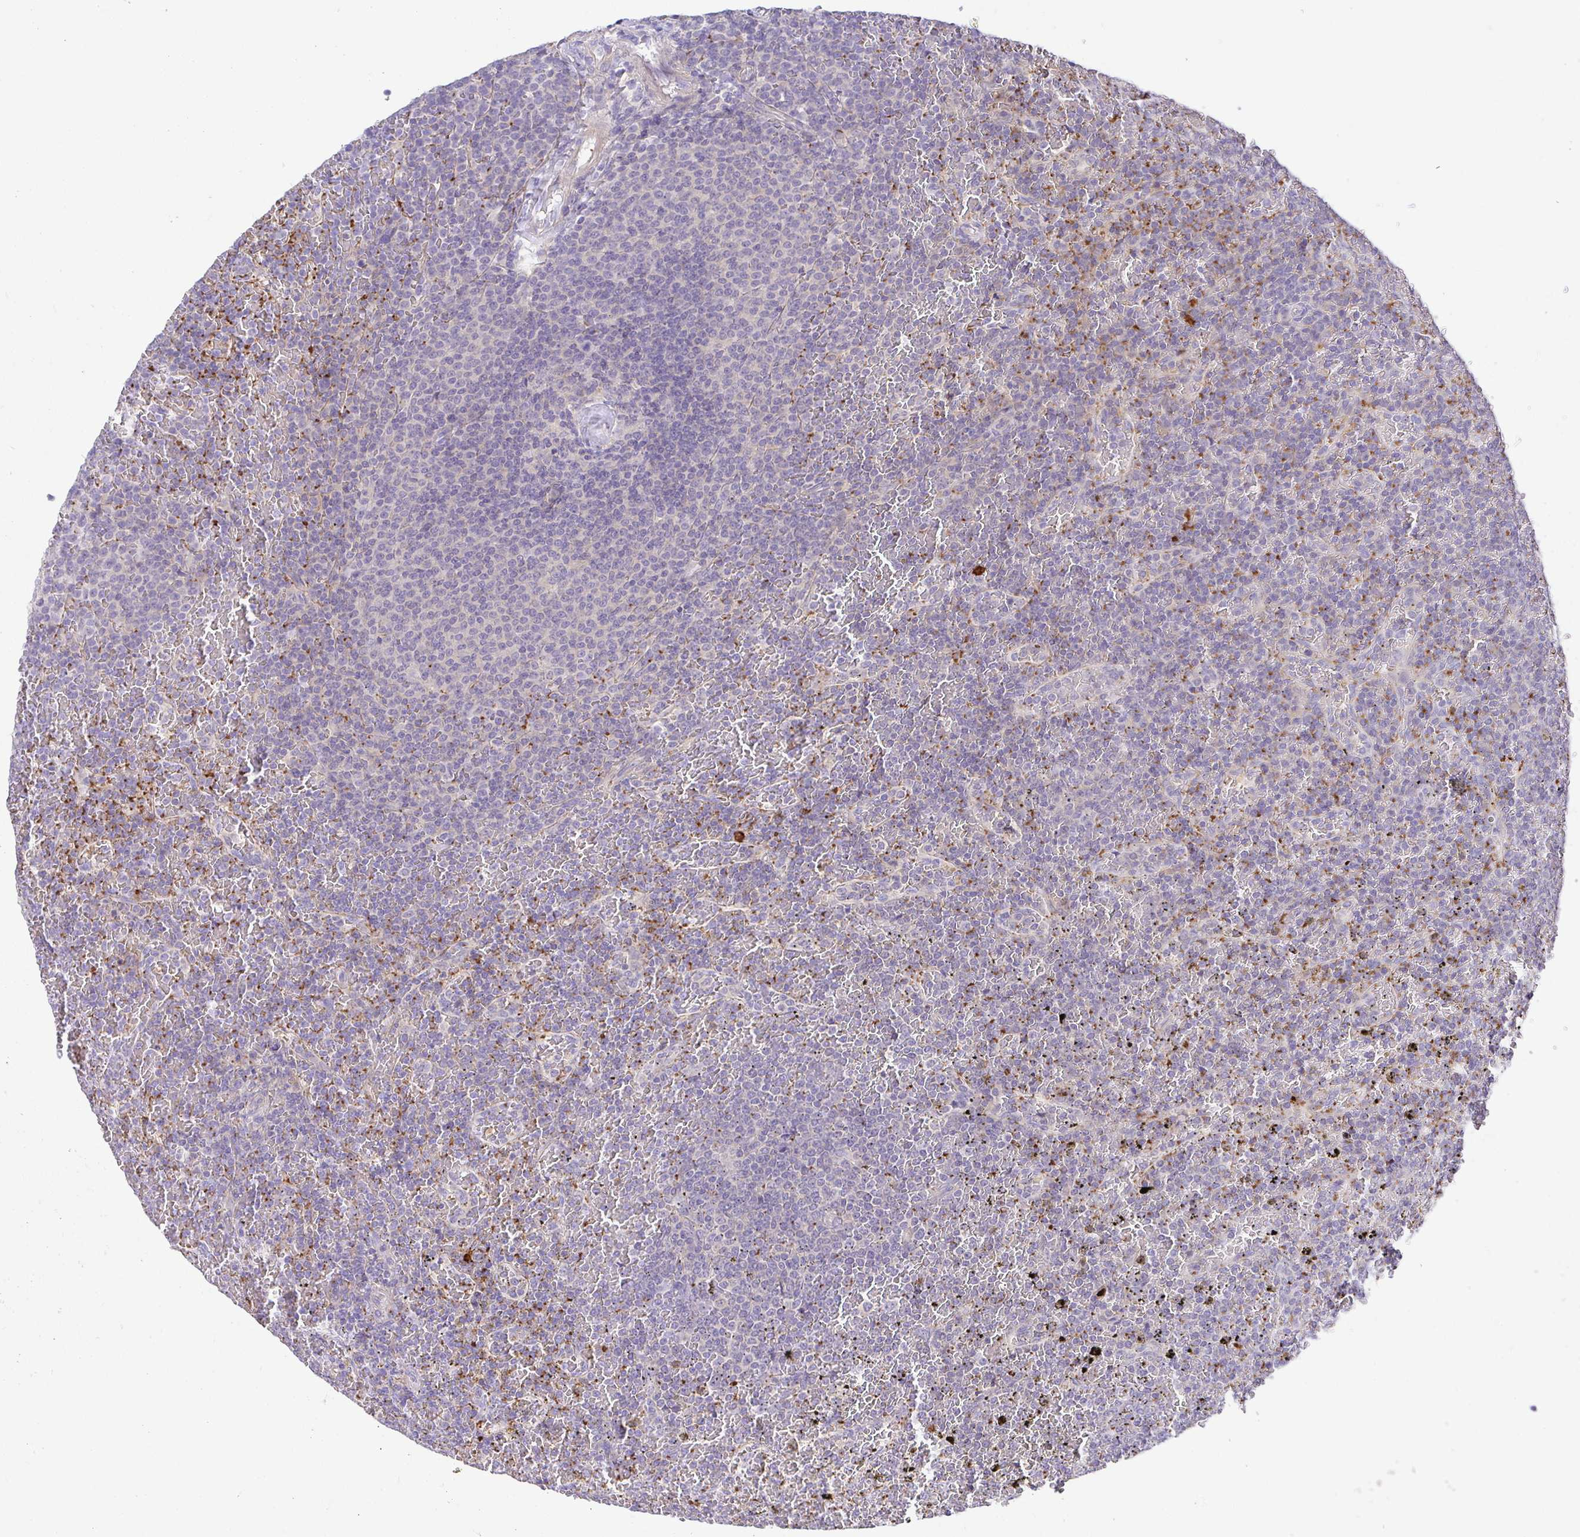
{"staining": {"intensity": "negative", "quantity": "none", "location": "none"}, "tissue": "lymphoma", "cell_type": "Tumor cells", "image_type": "cancer", "snomed": [{"axis": "morphology", "description": "Malignant lymphoma, non-Hodgkin's type, Low grade"}, {"axis": "topography", "description": "Spleen"}], "caption": "Tumor cells are negative for protein expression in human malignant lymphoma, non-Hodgkin's type (low-grade).", "gene": "PRR14L", "patient": {"sex": "female", "age": 77}}